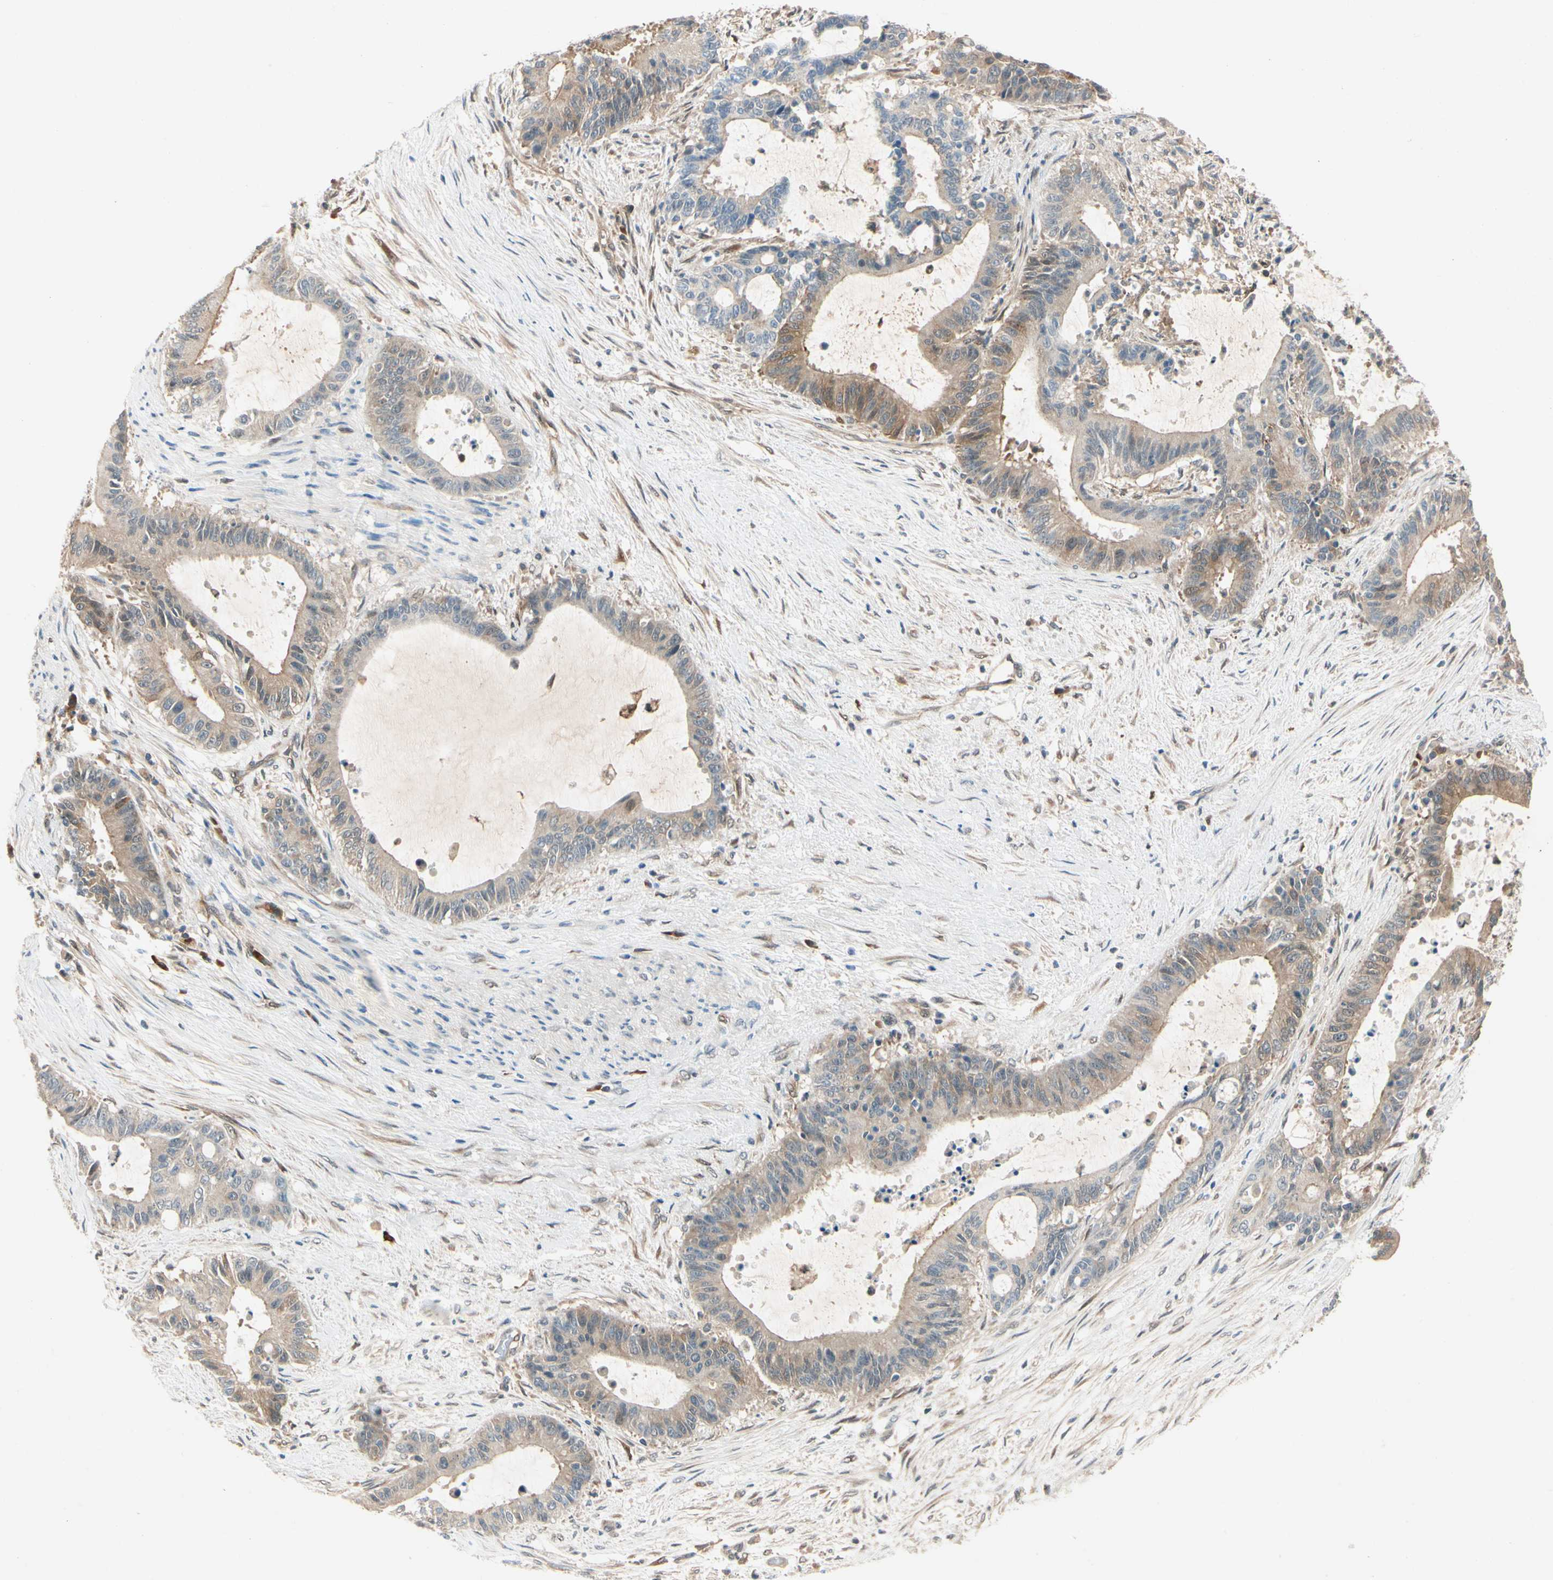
{"staining": {"intensity": "moderate", "quantity": ">75%", "location": "cytoplasmic/membranous"}, "tissue": "liver cancer", "cell_type": "Tumor cells", "image_type": "cancer", "snomed": [{"axis": "morphology", "description": "Cholangiocarcinoma"}, {"axis": "topography", "description": "Liver"}], "caption": "This is a micrograph of immunohistochemistry staining of liver cancer, which shows moderate positivity in the cytoplasmic/membranous of tumor cells.", "gene": "WIPI1", "patient": {"sex": "female", "age": 73}}